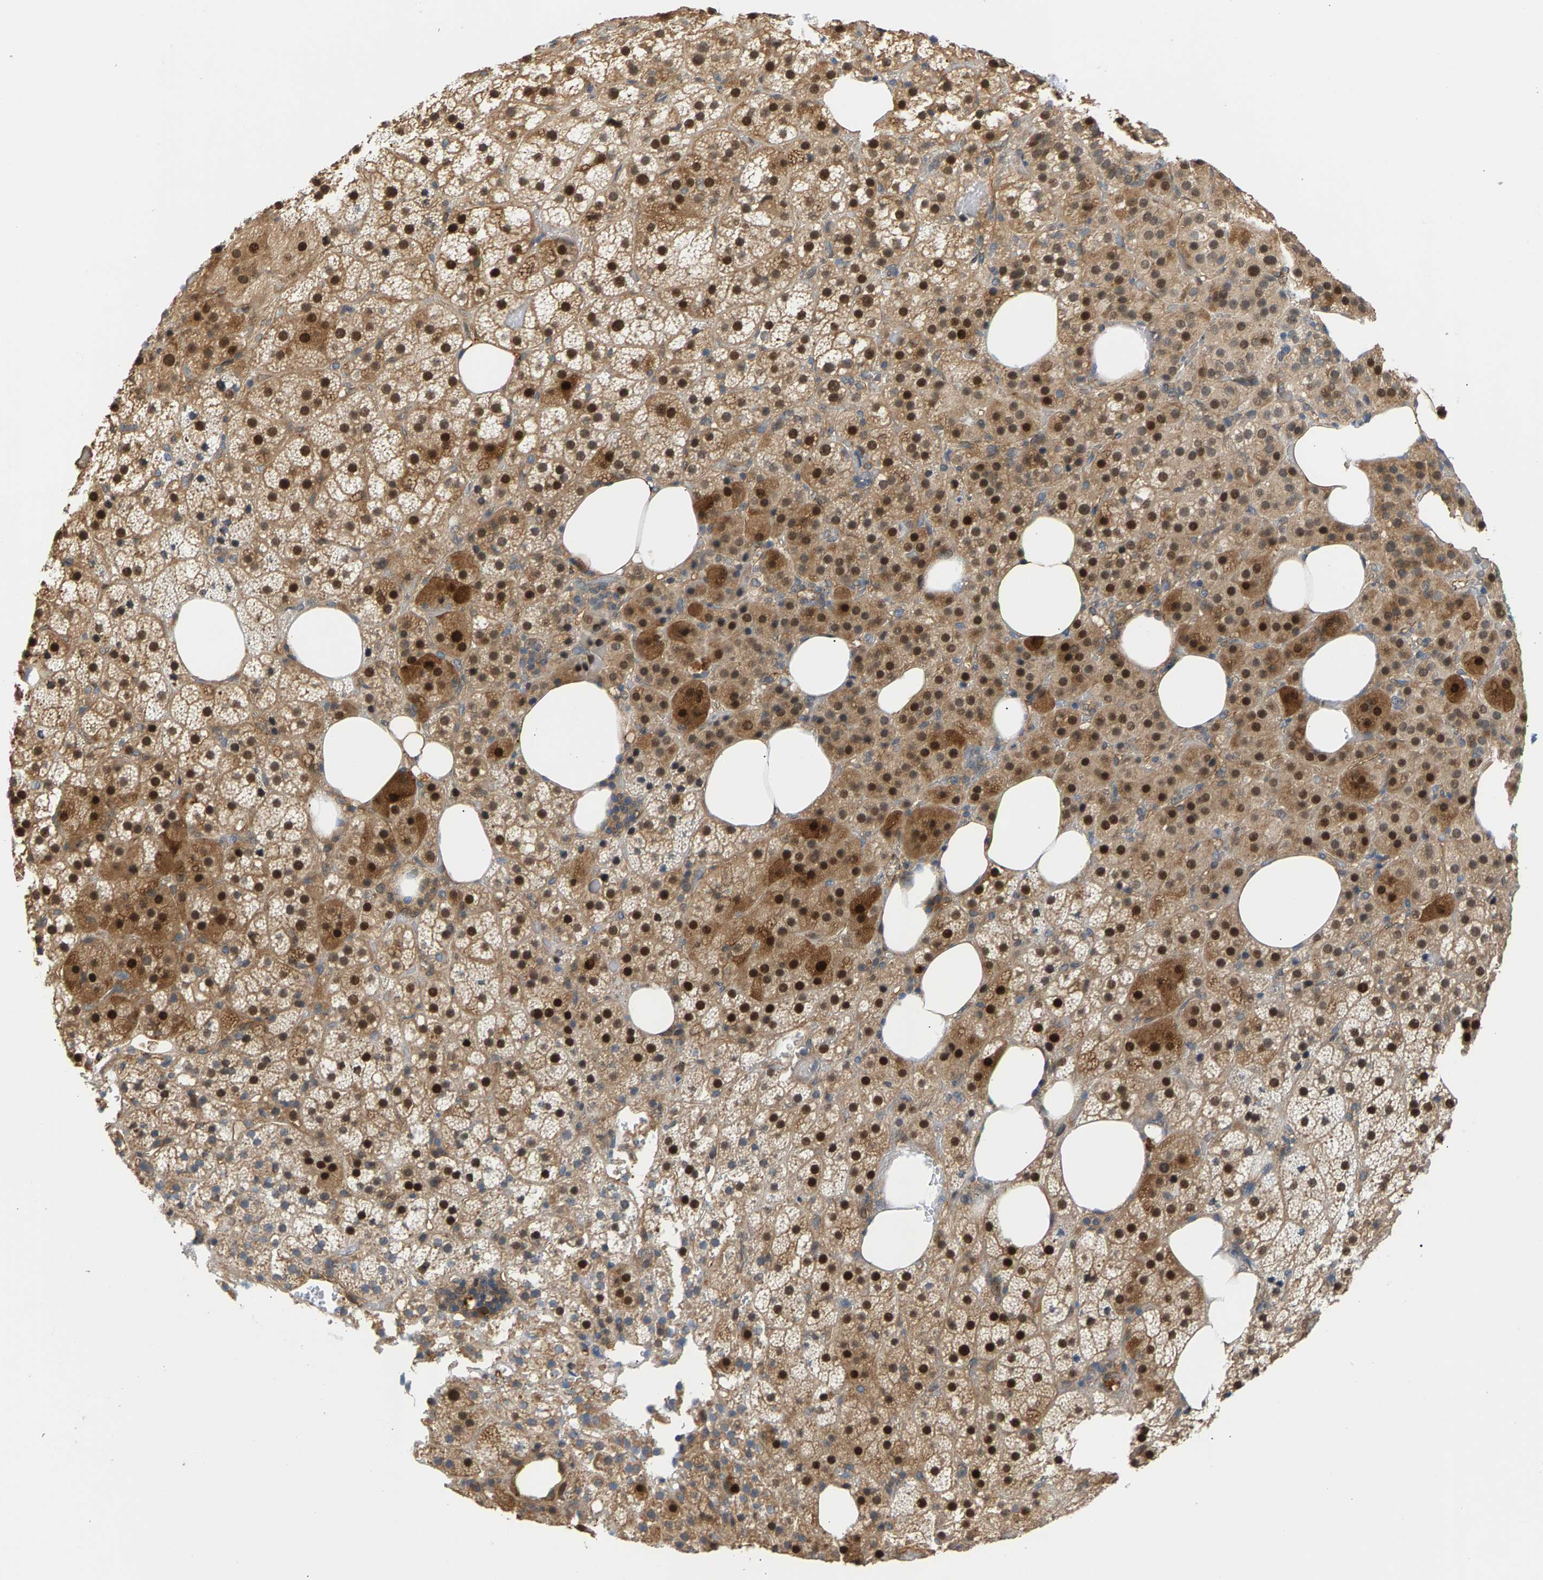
{"staining": {"intensity": "strong", "quantity": ">75%", "location": "cytoplasmic/membranous,nuclear"}, "tissue": "adrenal gland", "cell_type": "Glandular cells", "image_type": "normal", "snomed": [{"axis": "morphology", "description": "Normal tissue, NOS"}, {"axis": "topography", "description": "Adrenal gland"}], "caption": "A high amount of strong cytoplasmic/membranous,nuclear expression is seen in about >75% of glandular cells in normal adrenal gland.", "gene": "KRTAP27", "patient": {"sex": "female", "age": 59}}